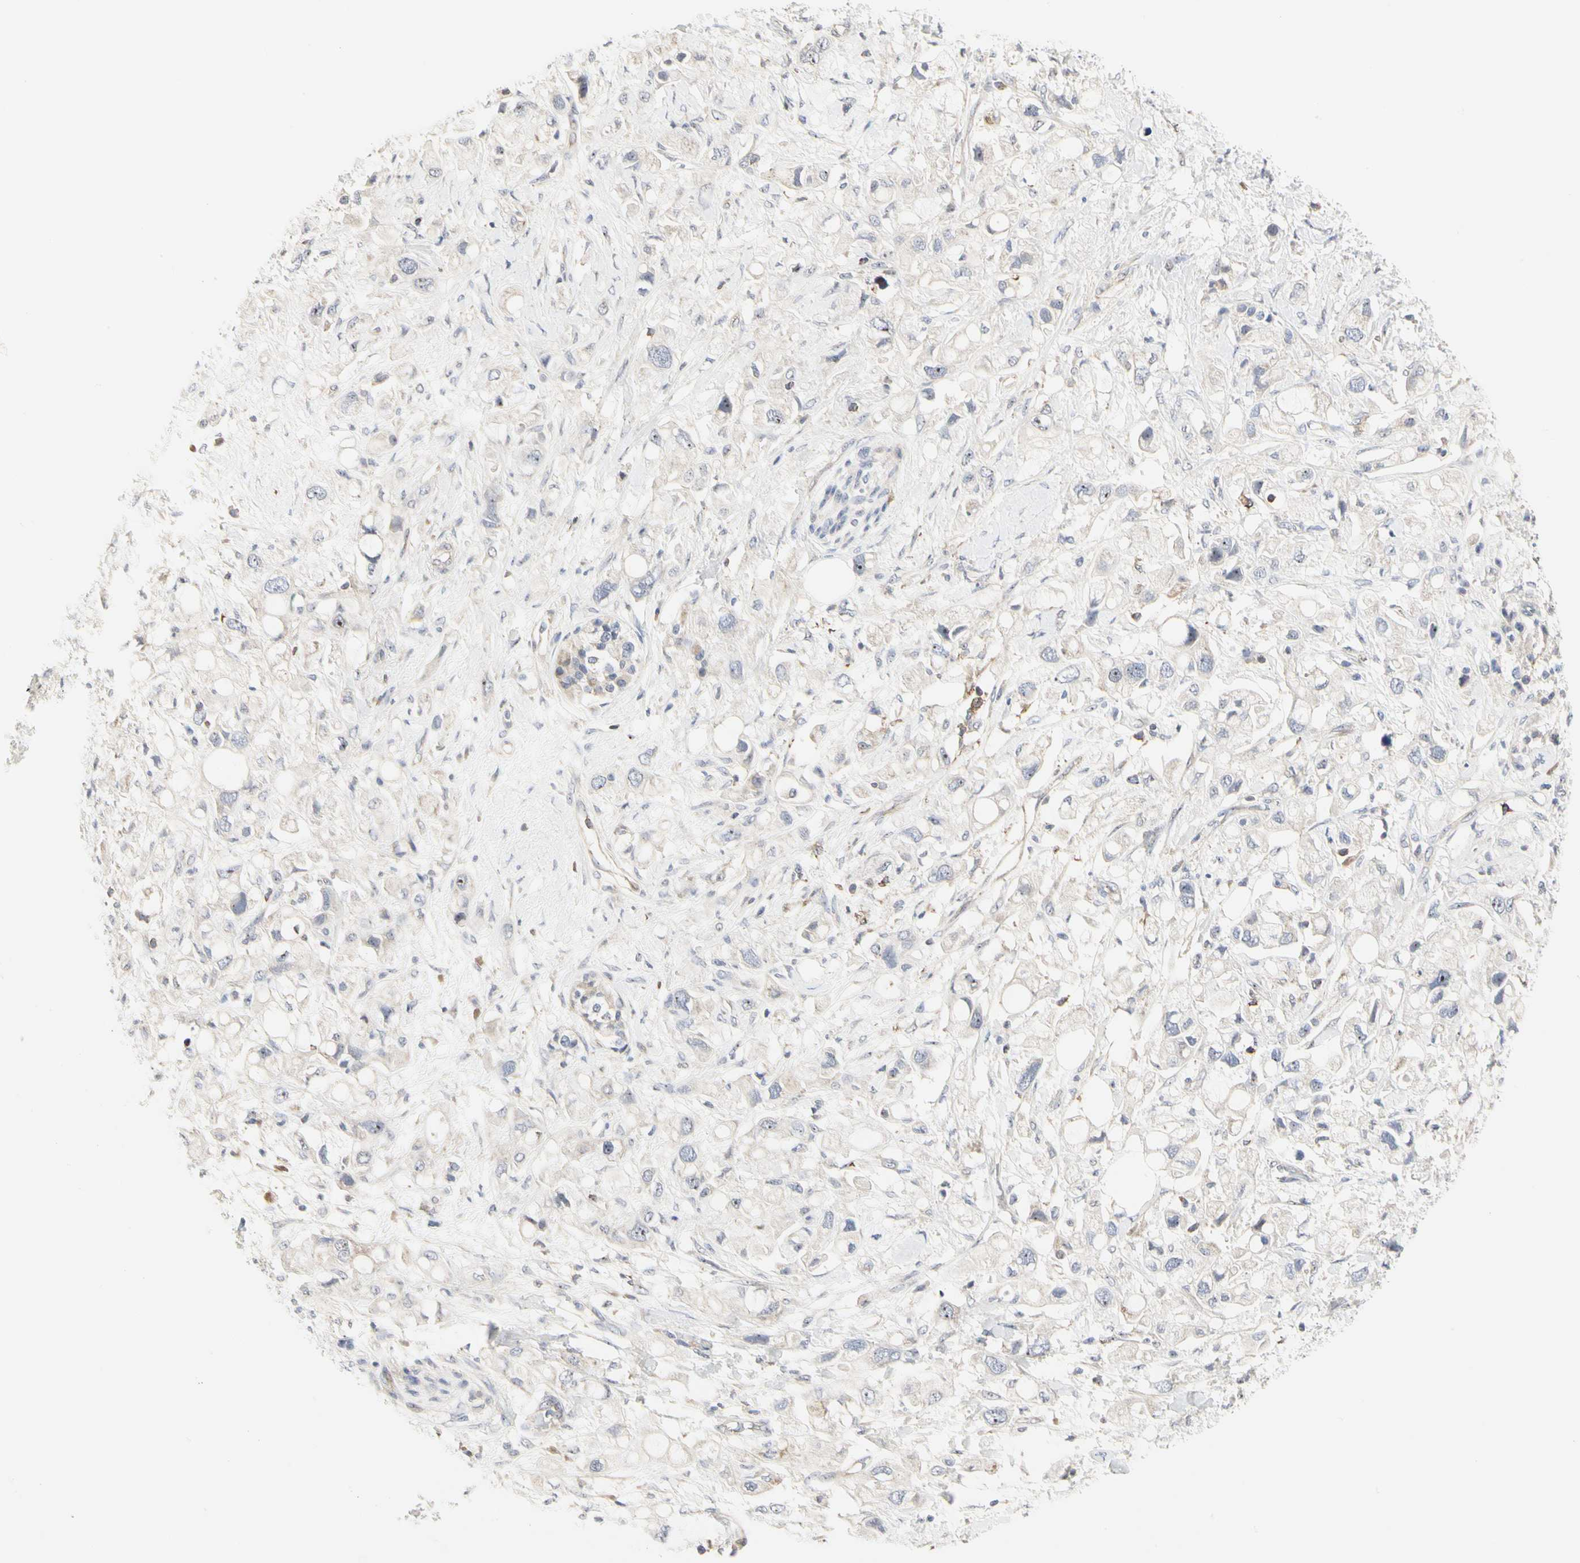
{"staining": {"intensity": "negative", "quantity": "none", "location": "none"}, "tissue": "pancreatic cancer", "cell_type": "Tumor cells", "image_type": "cancer", "snomed": [{"axis": "morphology", "description": "Adenocarcinoma, NOS"}, {"axis": "topography", "description": "Pancreas"}], "caption": "Tumor cells are negative for protein expression in human pancreatic cancer (adenocarcinoma).", "gene": "SHANK2", "patient": {"sex": "female", "age": 56}}